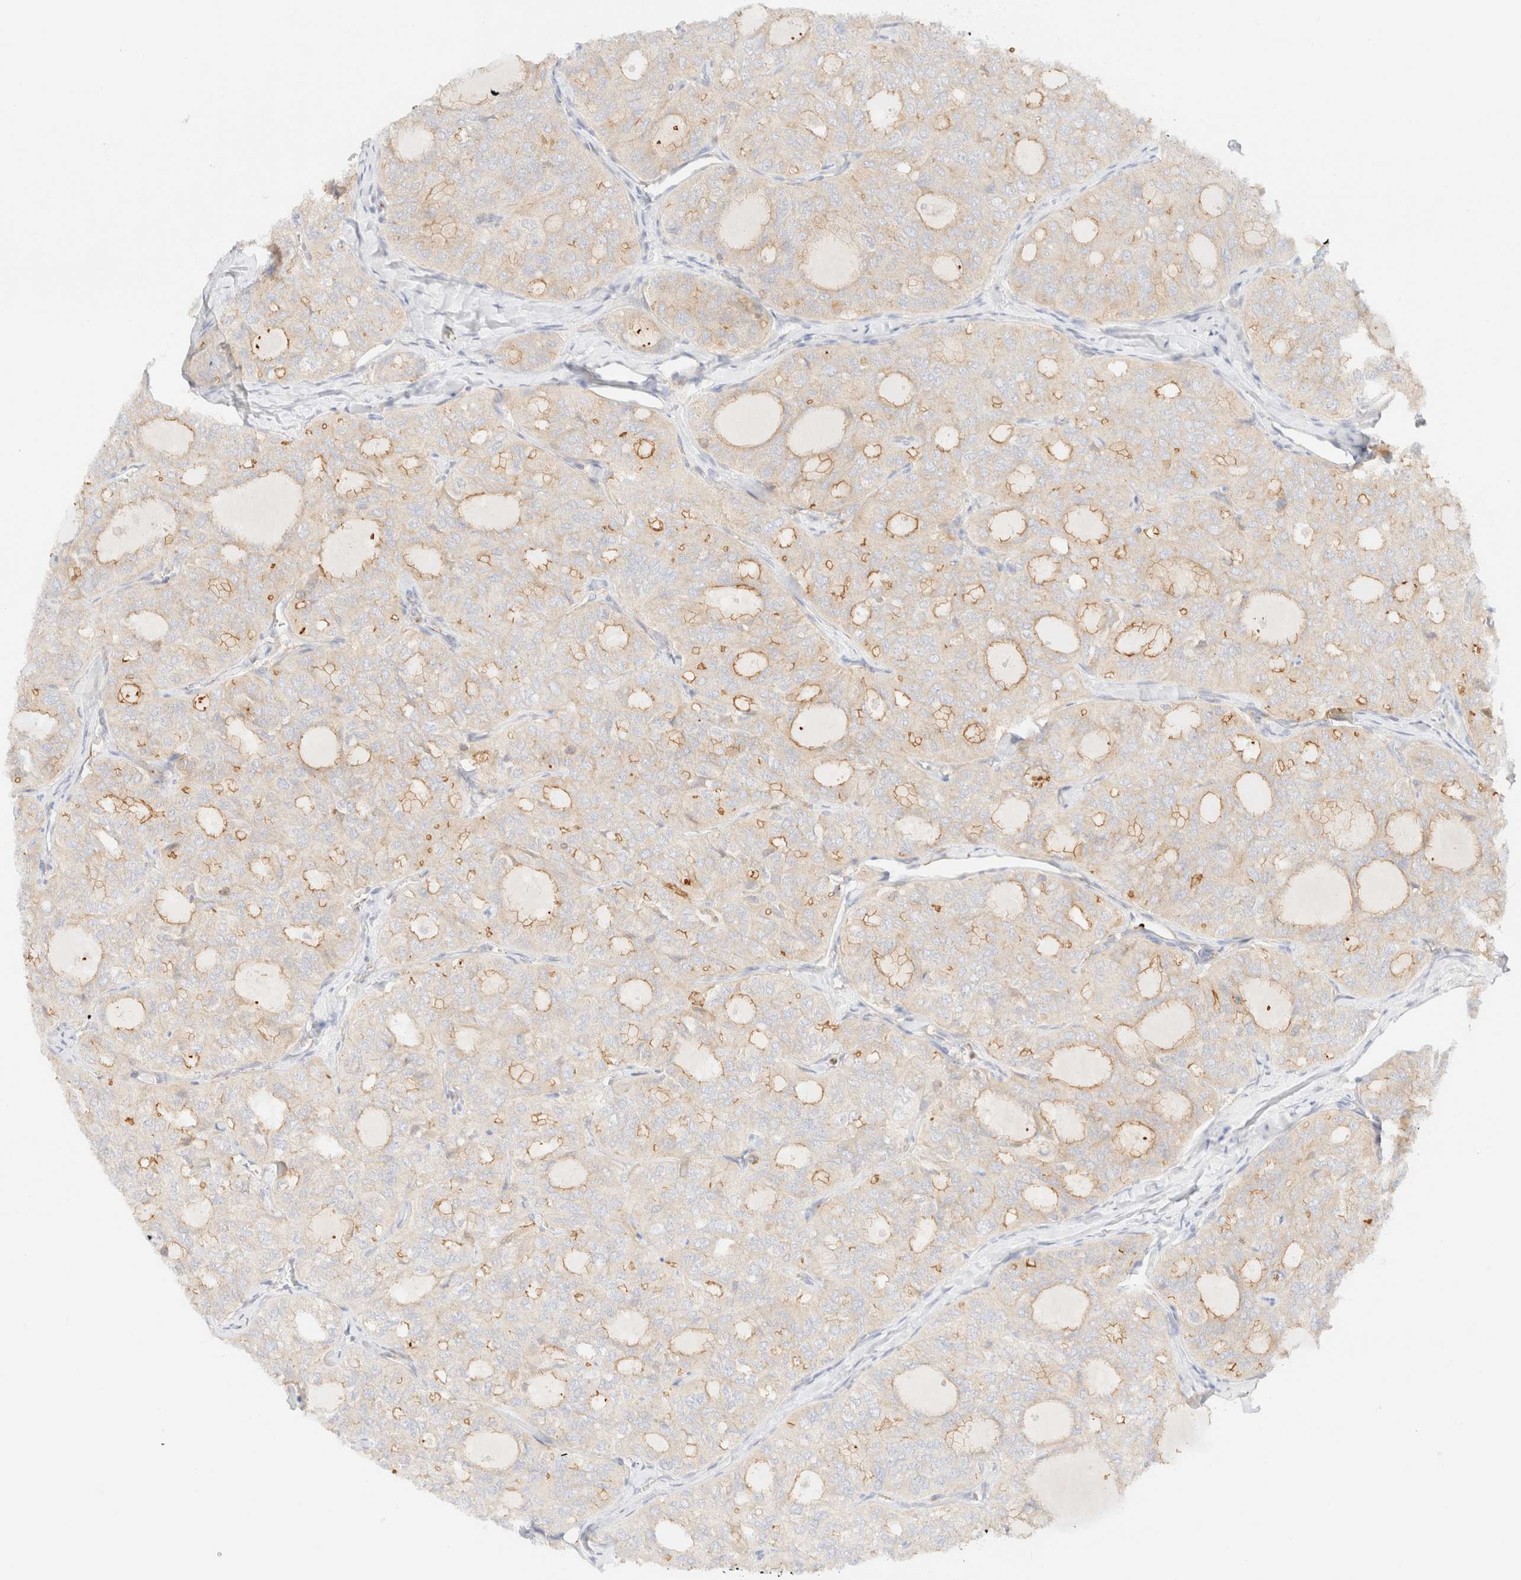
{"staining": {"intensity": "moderate", "quantity": "<25%", "location": "cytoplasmic/membranous"}, "tissue": "thyroid cancer", "cell_type": "Tumor cells", "image_type": "cancer", "snomed": [{"axis": "morphology", "description": "Follicular adenoma carcinoma, NOS"}, {"axis": "topography", "description": "Thyroid gland"}], "caption": "This photomicrograph reveals IHC staining of thyroid follicular adenoma carcinoma, with low moderate cytoplasmic/membranous expression in about <25% of tumor cells.", "gene": "MYO10", "patient": {"sex": "male", "age": 75}}